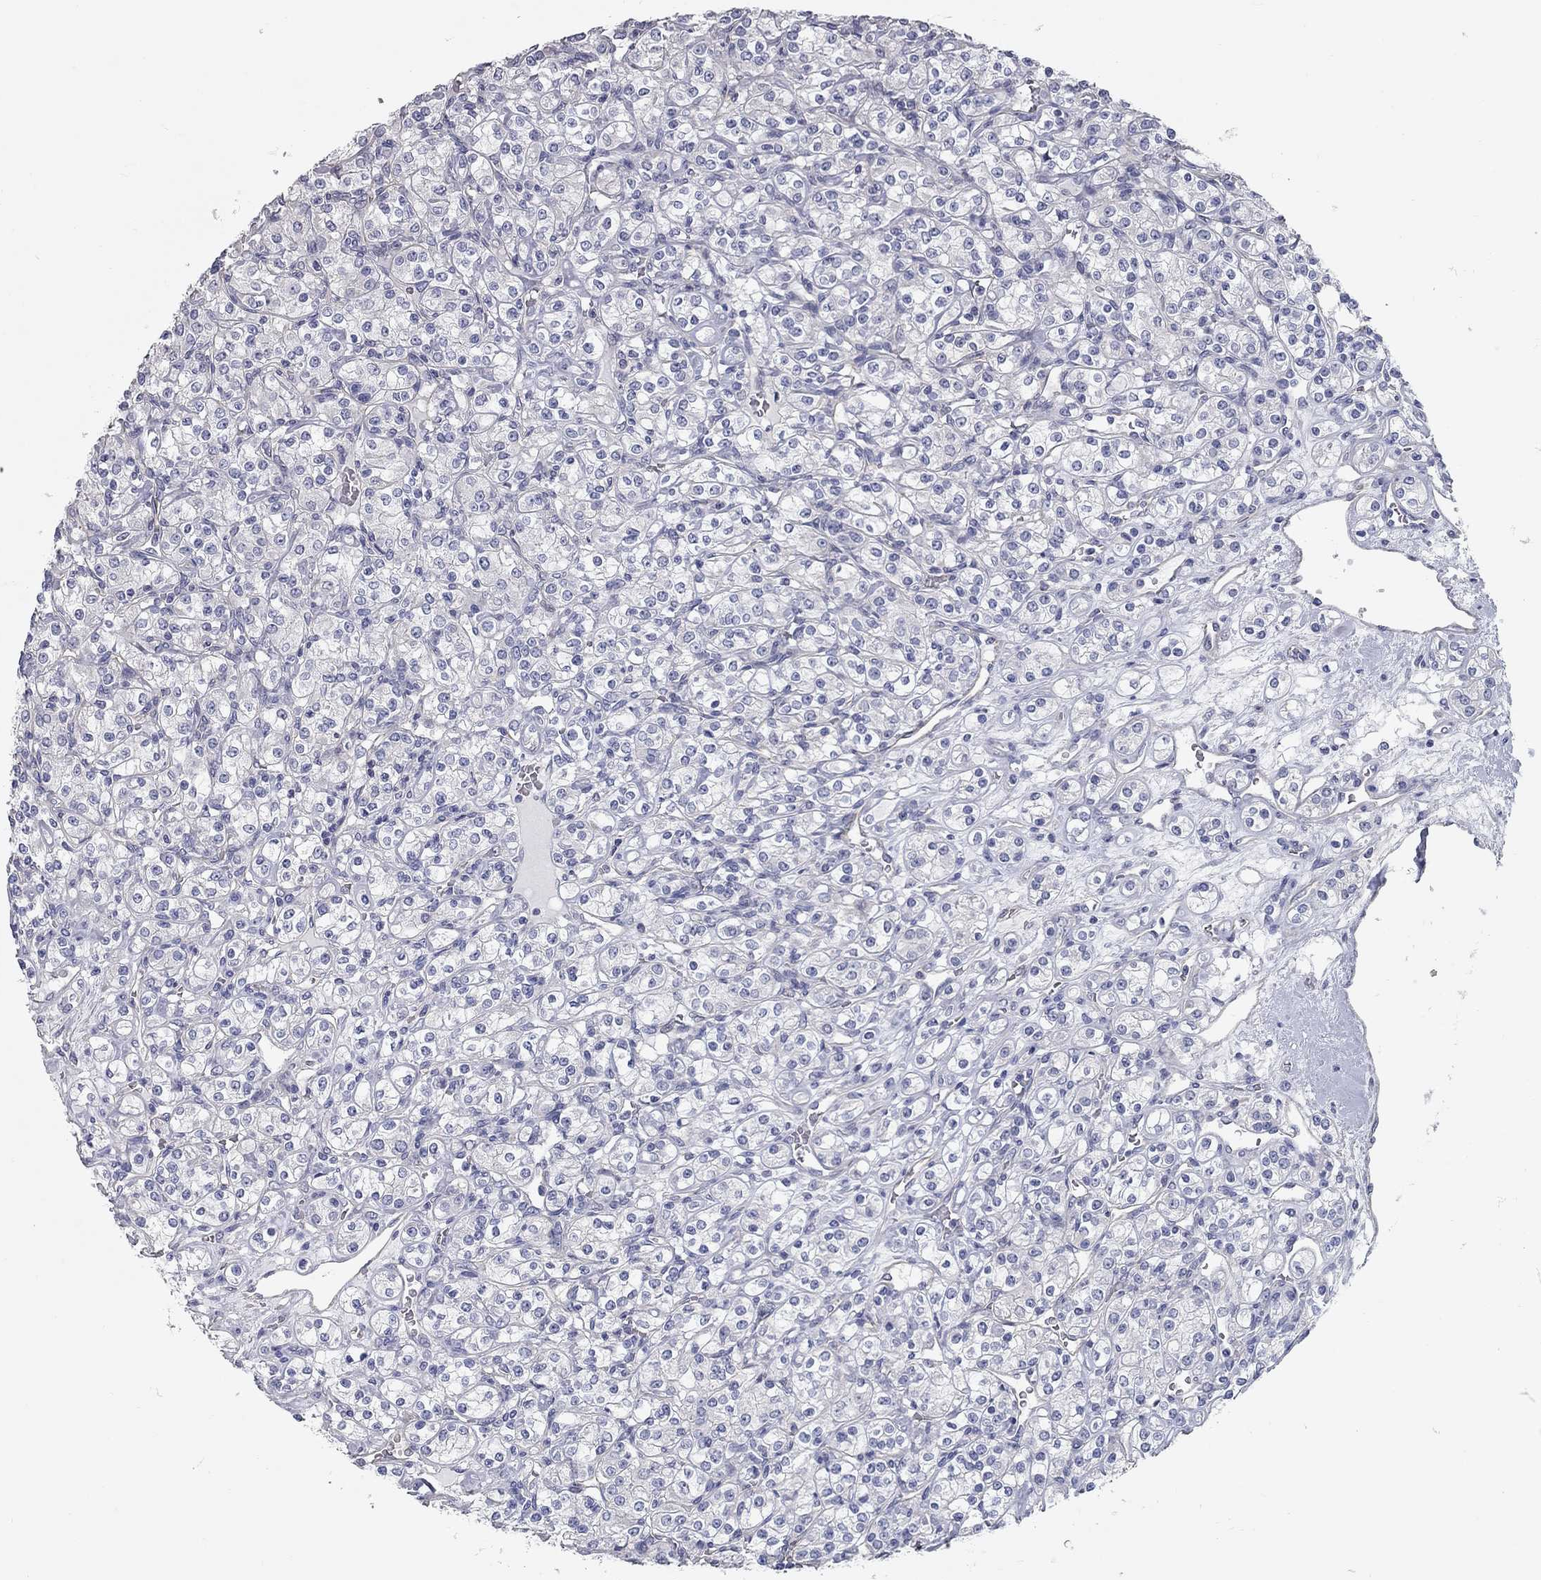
{"staining": {"intensity": "negative", "quantity": "none", "location": "none"}, "tissue": "renal cancer", "cell_type": "Tumor cells", "image_type": "cancer", "snomed": [{"axis": "morphology", "description": "Adenocarcinoma, NOS"}, {"axis": "topography", "description": "Kidney"}], "caption": "Protein analysis of renal cancer (adenocarcinoma) shows no significant expression in tumor cells.", "gene": "C10orf90", "patient": {"sex": "male", "age": 77}}